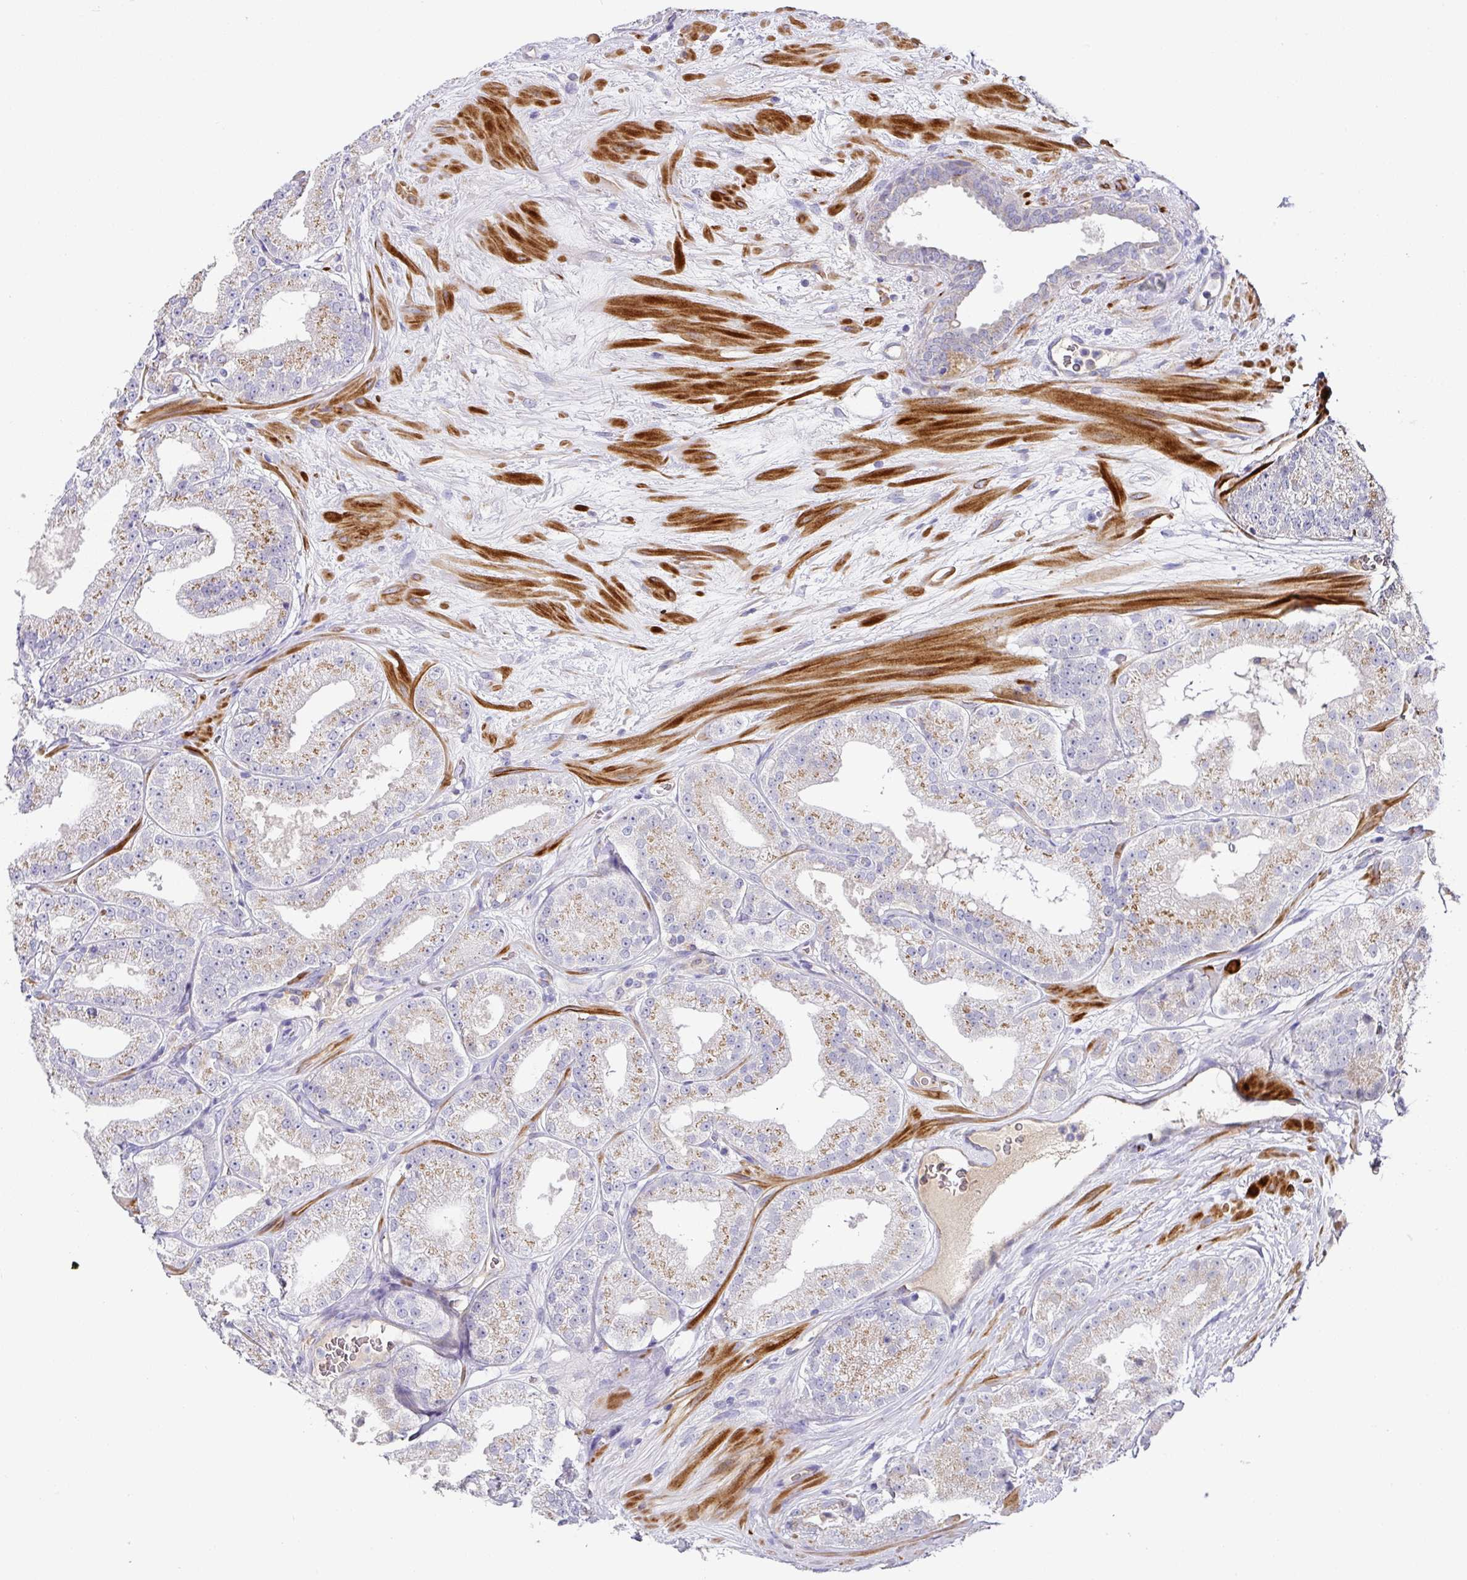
{"staining": {"intensity": "weak", "quantity": "25%-75%", "location": "cytoplasmic/membranous"}, "tissue": "prostate cancer", "cell_type": "Tumor cells", "image_type": "cancer", "snomed": [{"axis": "morphology", "description": "Adenocarcinoma, High grade"}, {"axis": "topography", "description": "Prostate"}], "caption": "DAB (3,3'-diaminobenzidine) immunohistochemical staining of prostate high-grade adenocarcinoma reveals weak cytoplasmic/membranous protein expression in approximately 25%-75% of tumor cells.", "gene": "TARM1", "patient": {"sex": "male", "age": 68}}